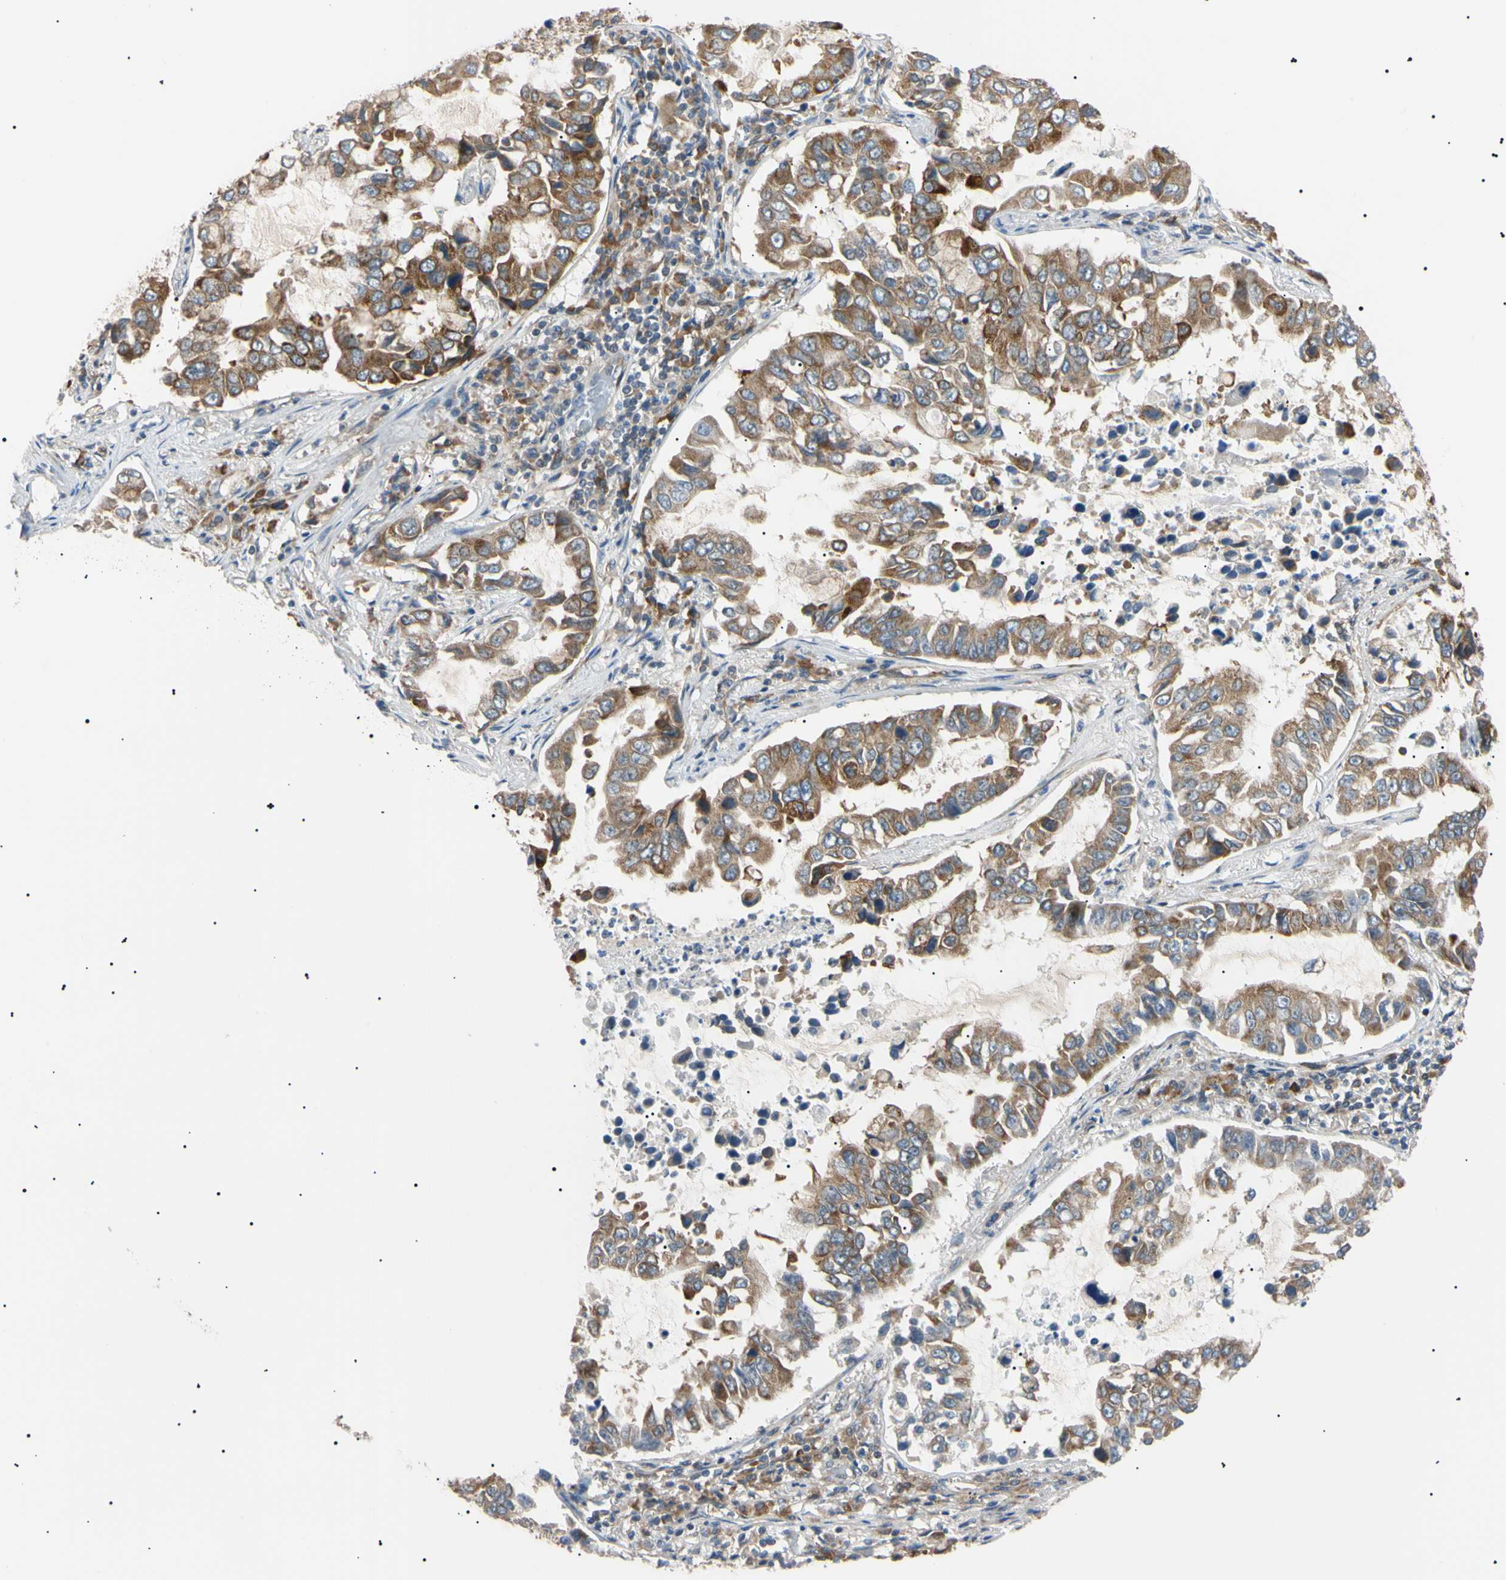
{"staining": {"intensity": "moderate", "quantity": ">75%", "location": "cytoplasmic/membranous"}, "tissue": "lung cancer", "cell_type": "Tumor cells", "image_type": "cancer", "snomed": [{"axis": "morphology", "description": "Adenocarcinoma, NOS"}, {"axis": "topography", "description": "Lung"}], "caption": "Immunohistochemical staining of adenocarcinoma (lung) exhibits medium levels of moderate cytoplasmic/membranous protein positivity in approximately >75% of tumor cells. The protein is stained brown, and the nuclei are stained in blue (DAB (3,3'-diaminobenzidine) IHC with brightfield microscopy, high magnification).", "gene": "VAPA", "patient": {"sex": "male", "age": 64}}